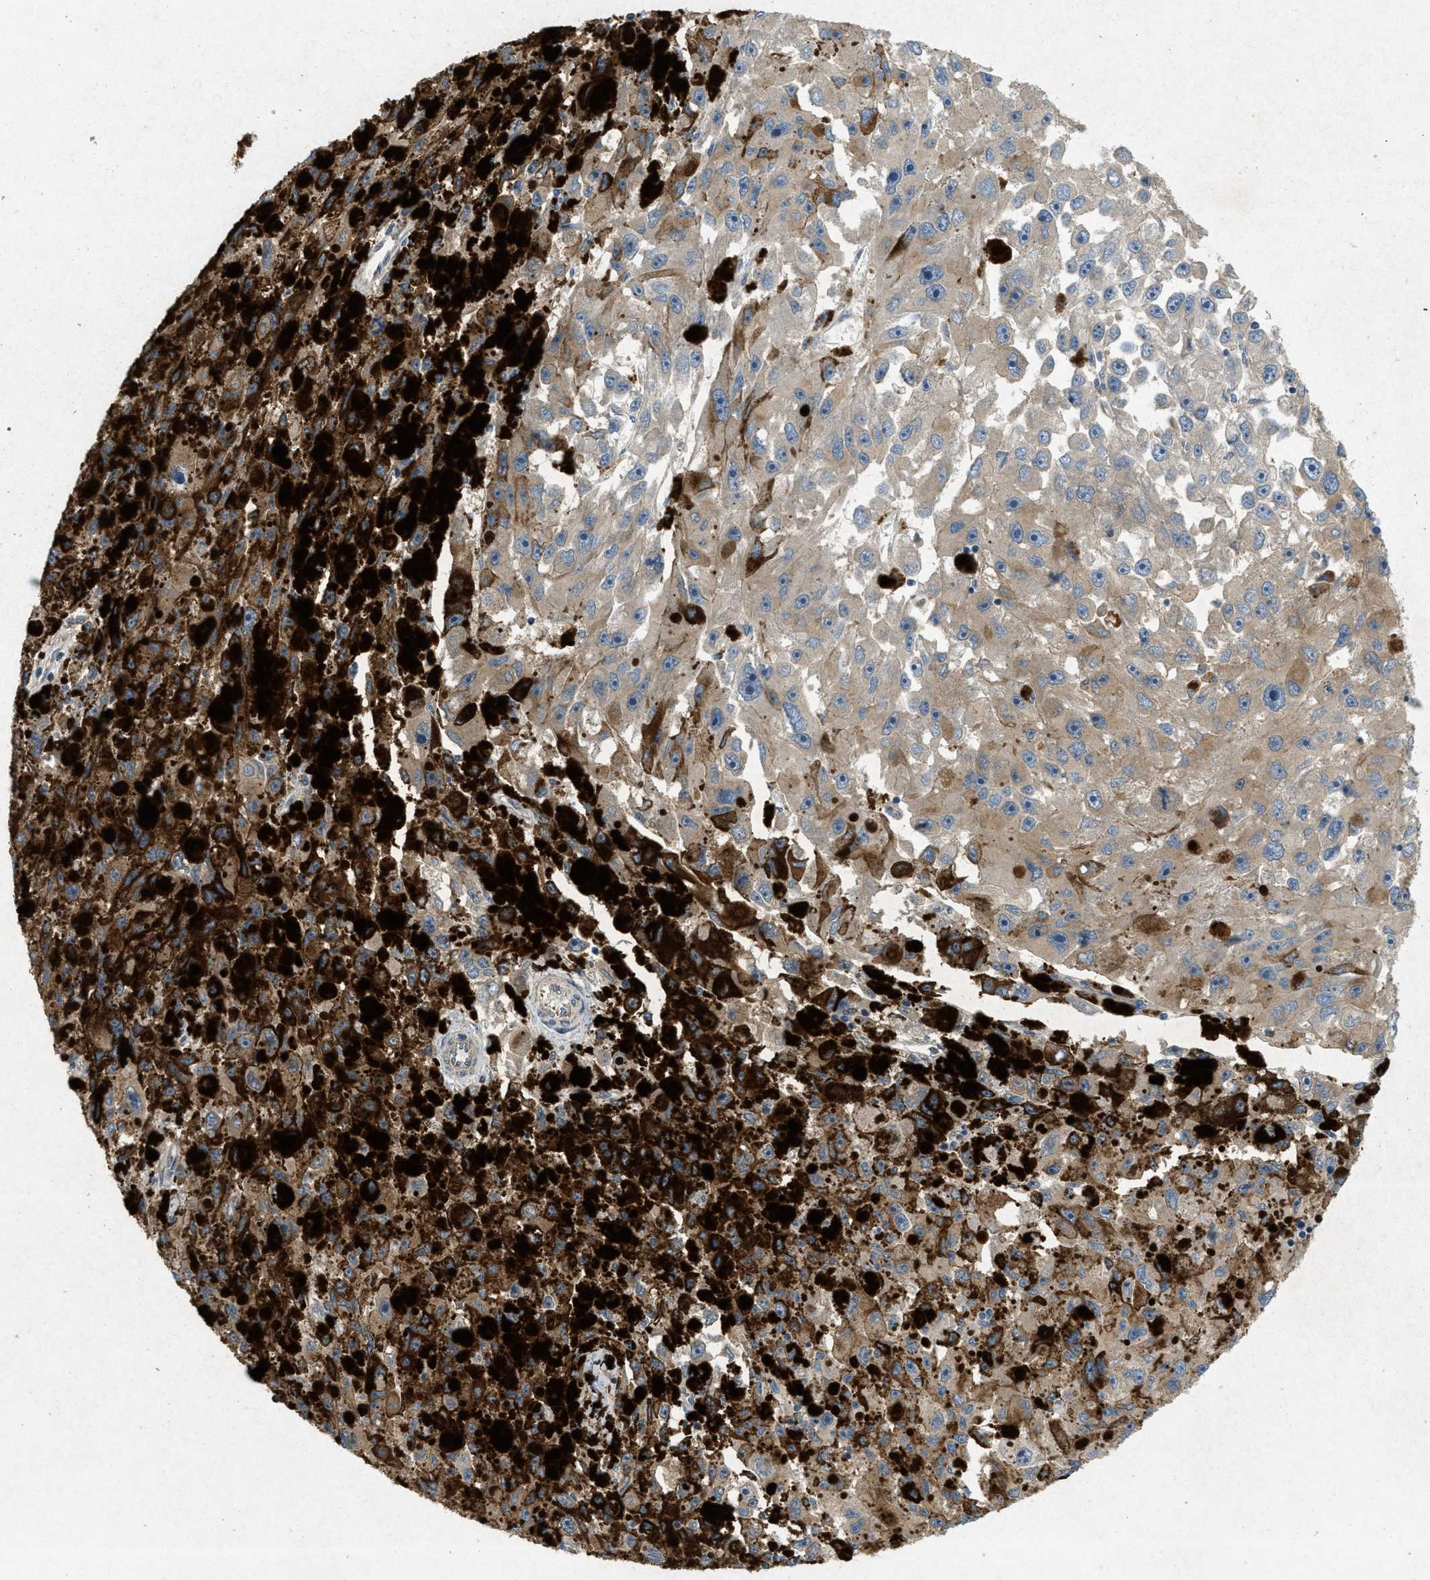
{"staining": {"intensity": "moderate", "quantity": ">75%", "location": "cytoplasmic/membranous"}, "tissue": "melanoma", "cell_type": "Tumor cells", "image_type": "cancer", "snomed": [{"axis": "morphology", "description": "Malignant melanoma, NOS"}, {"axis": "topography", "description": "Skin"}], "caption": "Protein staining of malignant melanoma tissue reveals moderate cytoplasmic/membranous positivity in about >75% of tumor cells. The protein of interest is shown in brown color, while the nuclei are stained blue.", "gene": "ADCY6", "patient": {"sex": "female", "age": 104}}